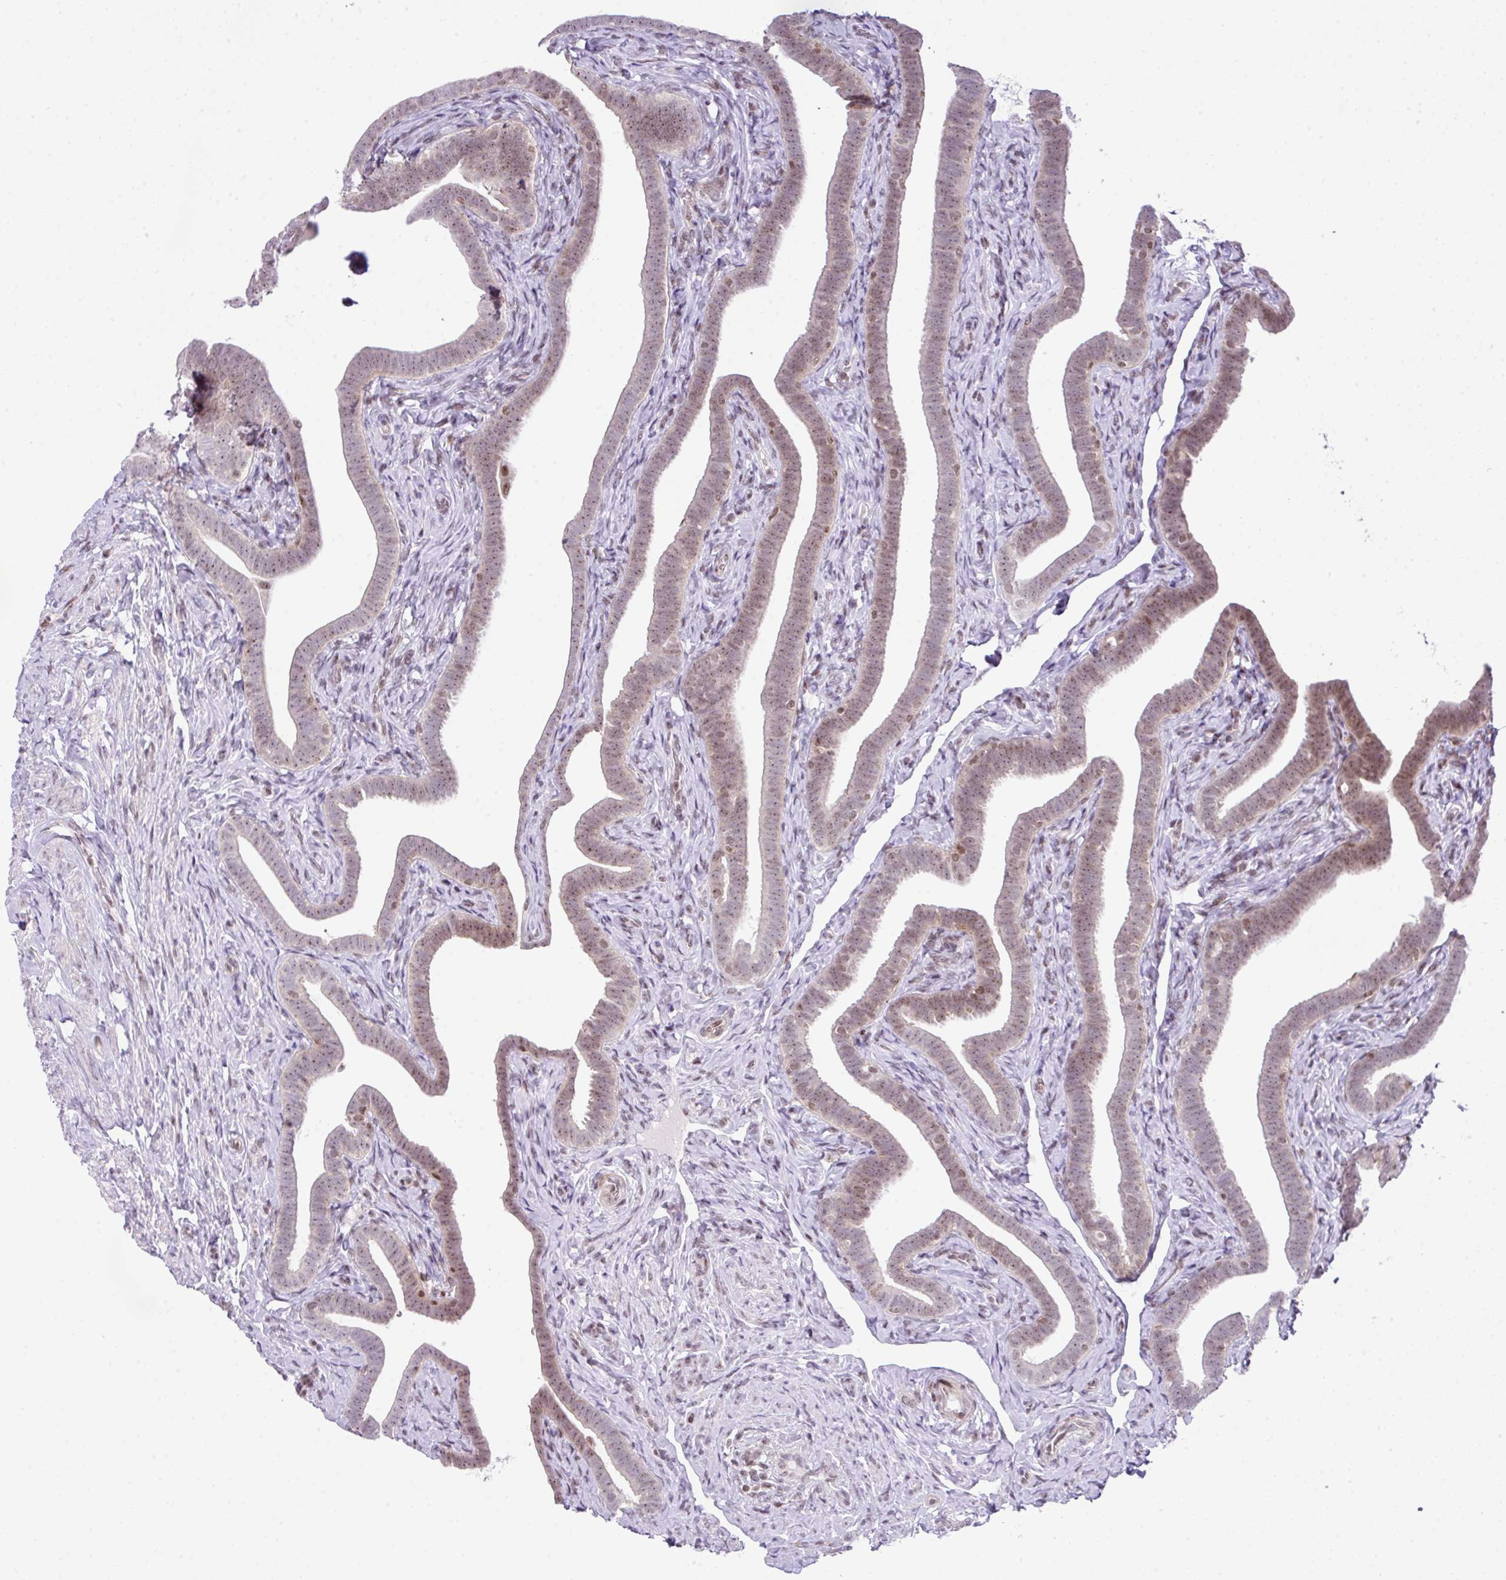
{"staining": {"intensity": "moderate", "quantity": ">75%", "location": "nuclear"}, "tissue": "fallopian tube", "cell_type": "Glandular cells", "image_type": "normal", "snomed": [{"axis": "morphology", "description": "Normal tissue, NOS"}, {"axis": "topography", "description": "Fallopian tube"}], "caption": "A medium amount of moderate nuclear staining is present in approximately >75% of glandular cells in benign fallopian tube. The protein is shown in brown color, while the nuclei are stained blue.", "gene": "CCDC137", "patient": {"sex": "female", "age": 69}}